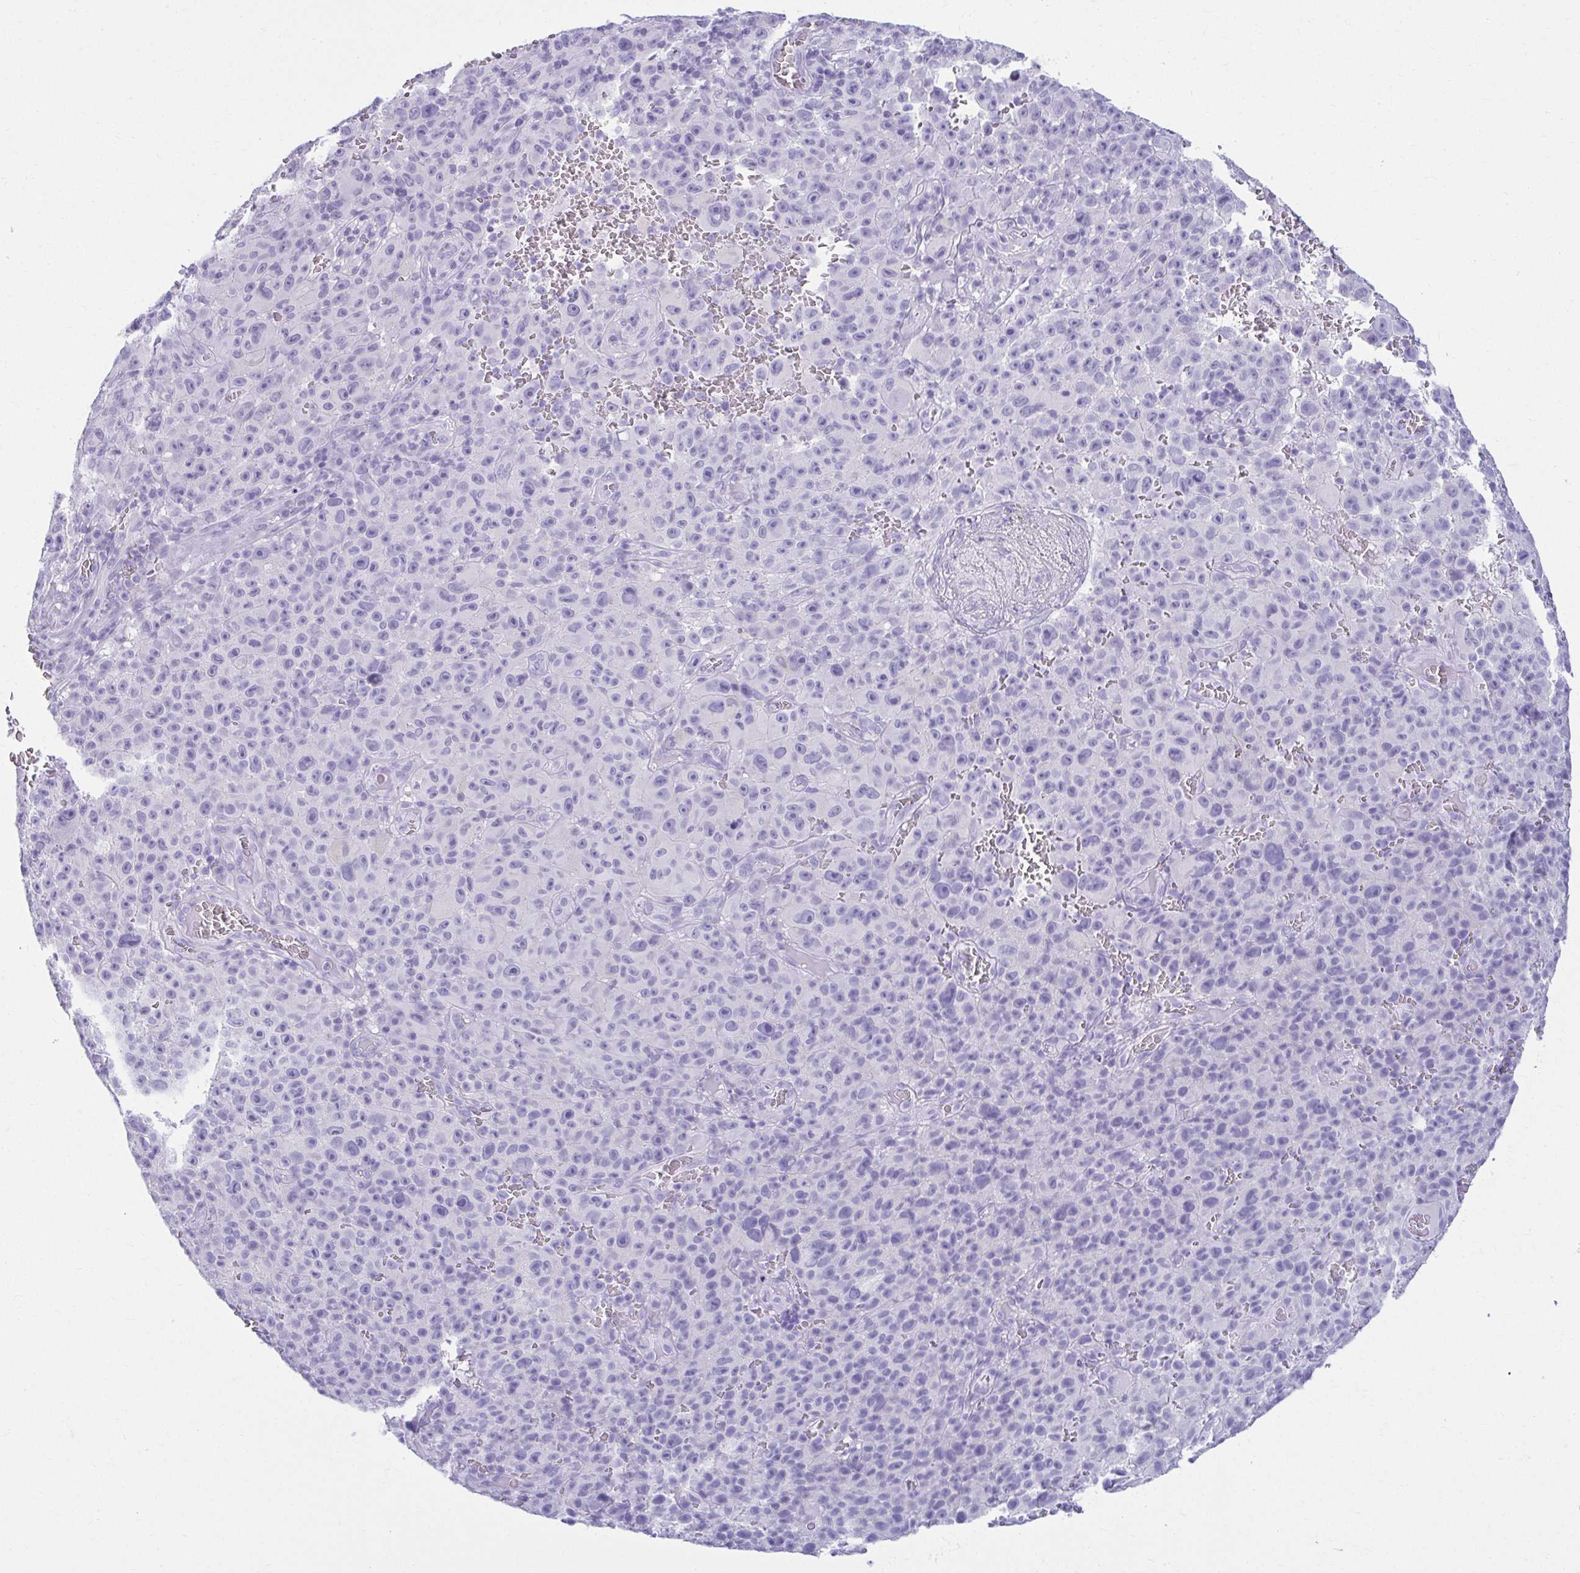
{"staining": {"intensity": "negative", "quantity": "none", "location": "none"}, "tissue": "melanoma", "cell_type": "Tumor cells", "image_type": "cancer", "snomed": [{"axis": "morphology", "description": "Malignant melanoma, NOS"}, {"axis": "topography", "description": "Skin"}], "caption": "Melanoma stained for a protein using IHC reveals no staining tumor cells.", "gene": "ATP4B", "patient": {"sex": "female", "age": 82}}